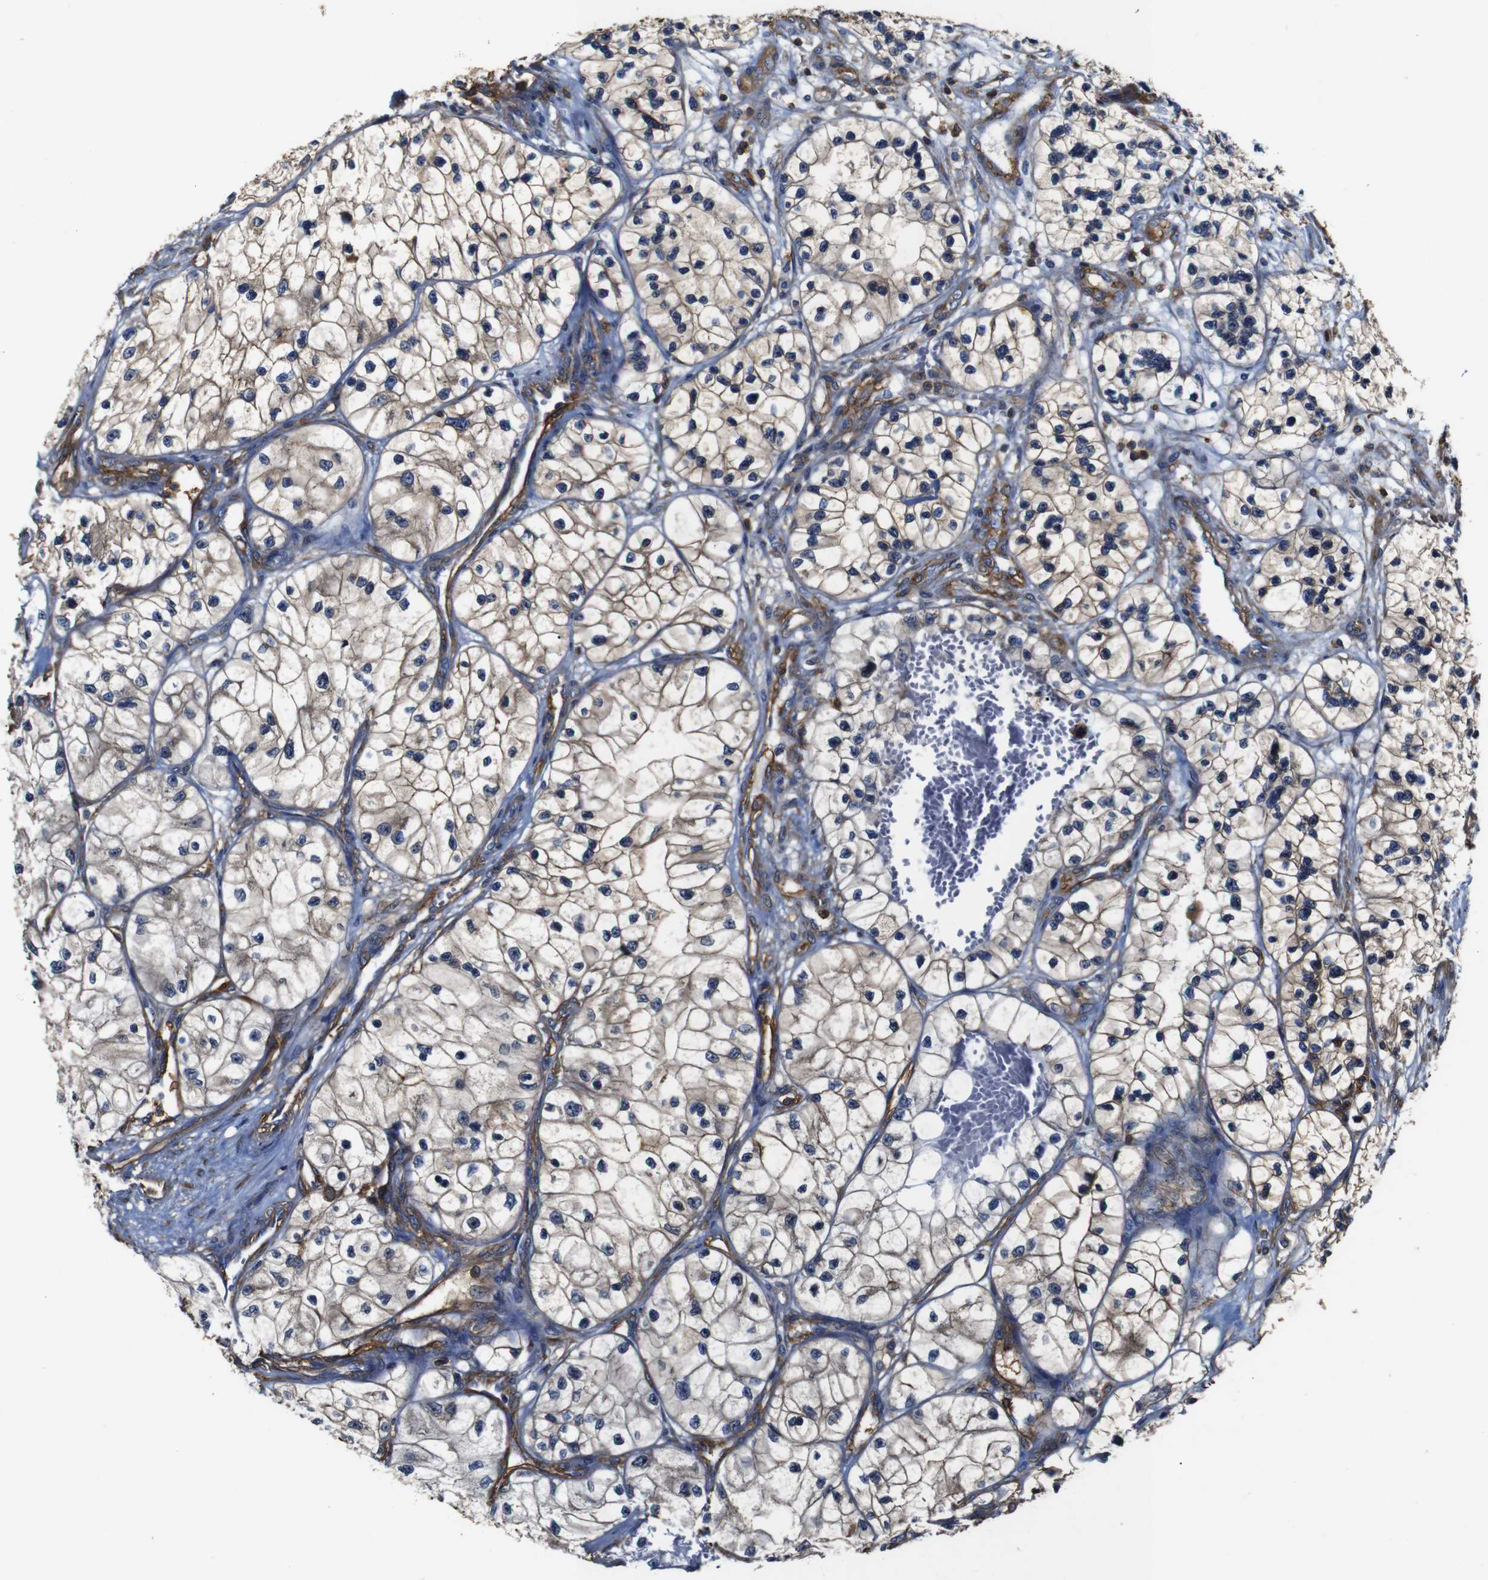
{"staining": {"intensity": "moderate", "quantity": ">75%", "location": "cytoplasmic/membranous"}, "tissue": "renal cancer", "cell_type": "Tumor cells", "image_type": "cancer", "snomed": [{"axis": "morphology", "description": "Adenocarcinoma, NOS"}, {"axis": "topography", "description": "Kidney"}], "caption": "Immunohistochemistry image of neoplastic tissue: adenocarcinoma (renal) stained using immunohistochemistry demonstrates medium levels of moderate protein expression localized specifically in the cytoplasmic/membranous of tumor cells, appearing as a cytoplasmic/membranous brown color.", "gene": "PI4KA", "patient": {"sex": "female", "age": 57}}